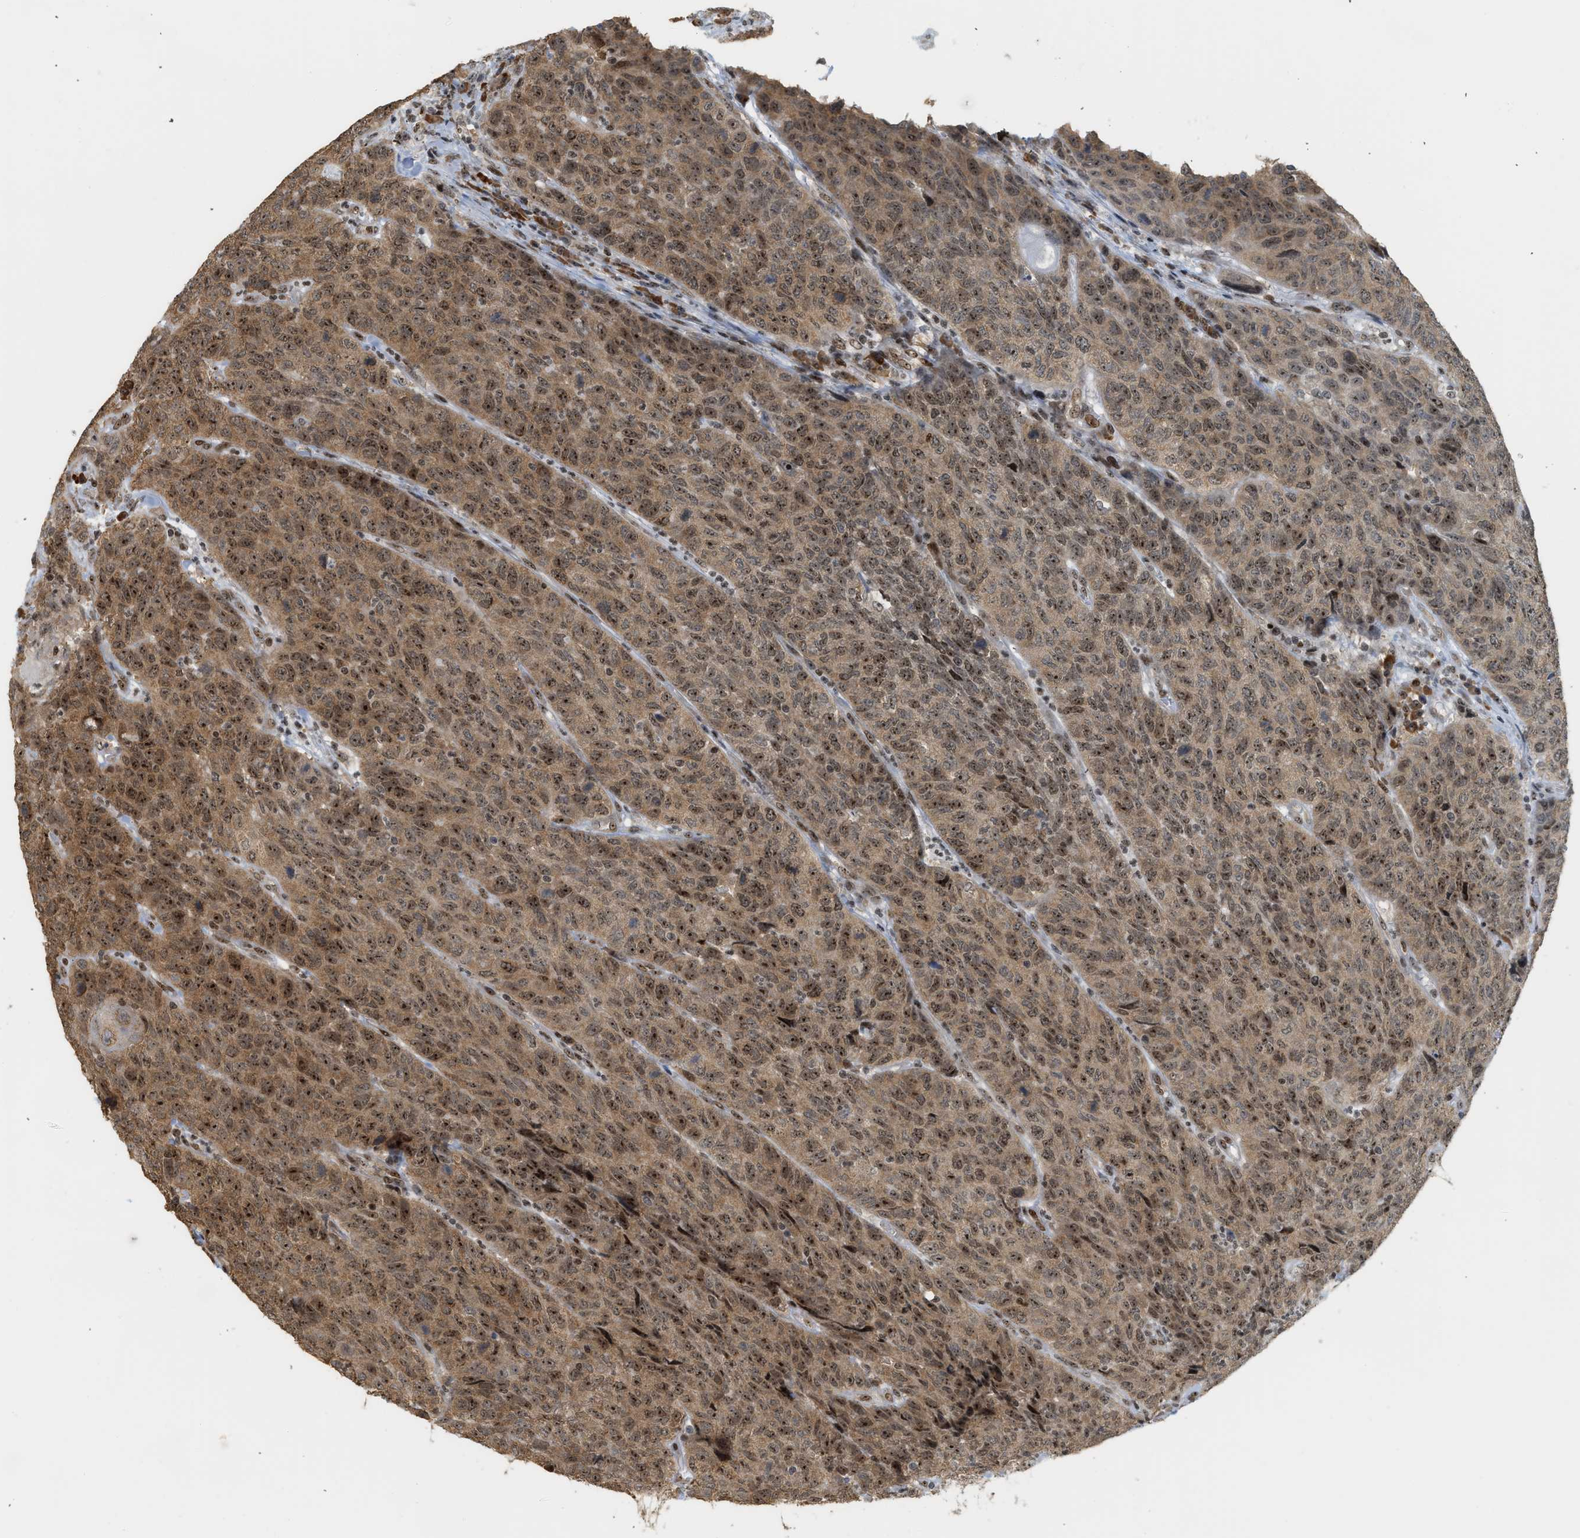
{"staining": {"intensity": "moderate", "quantity": ">75%", "location": "cytoplasmic/membranous,nuclear"}, "tissue": "head and neck cancer", "cell_type": "Tumor cells", "image_type": "cancer", "snomed": [{"axis": "morphology", "description": "Squamous cell carcinoma, NOS"}, {"axis": "topography", "description": "Head-Neck"}], "caption": "The image shows staining of head and neck cancer (squamous cell carcinoma), revealing moderate cytoplasmic/membranous and nuclear protein positivity (brown color) within tumor cells.", "gene": "ZNF22", "patient": {"sex": "male", "age": 66}}